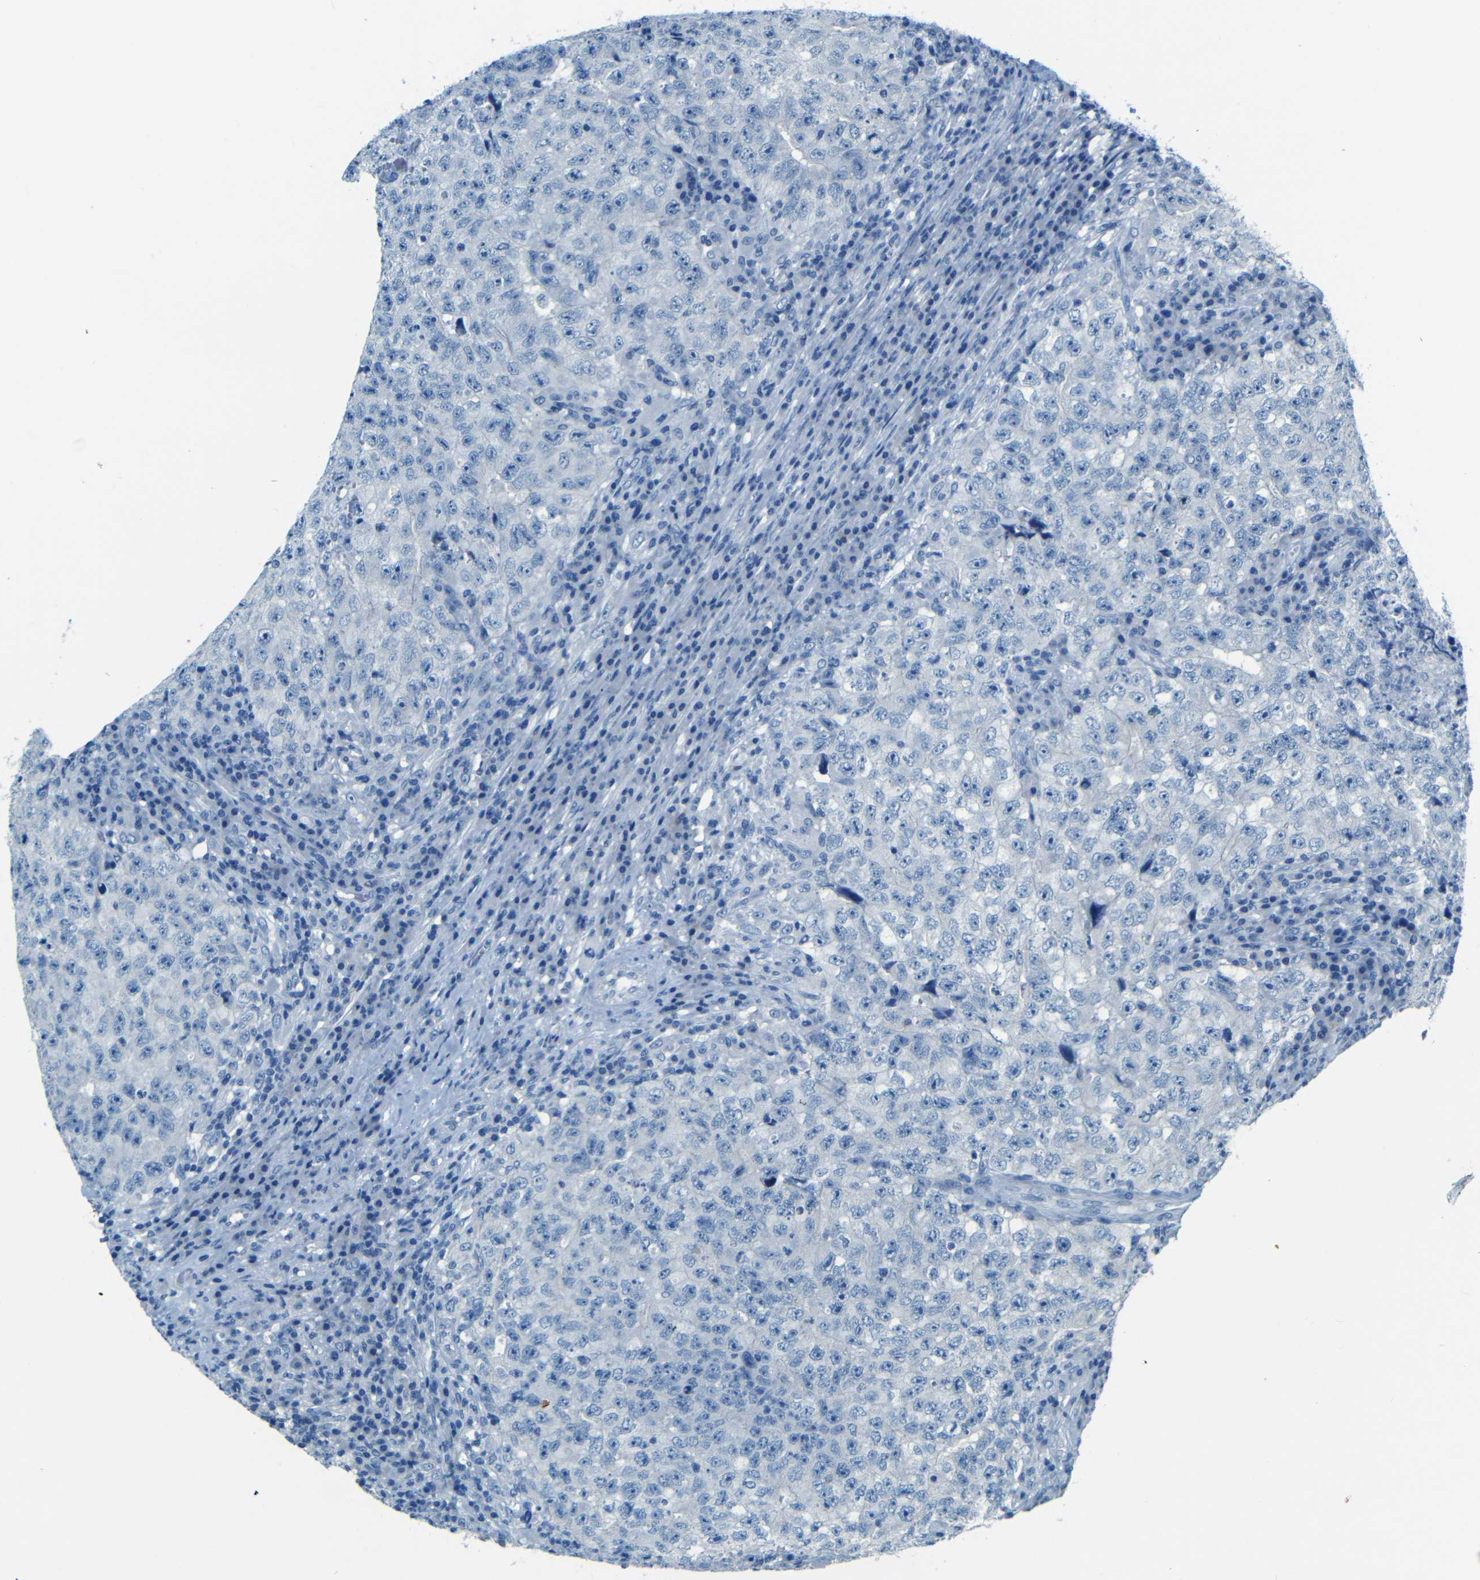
{"staining": {"intensity": "negative", "quantity": "none", "location": "none"}, "tissue": "testis cancer", "cell_type": "Tumor cells", "image_type": "cancer", "snomed": [{"axis": "morphology", "description": "Necrosis, NOS"}, {"axis": "morphology", "description": "Carcinoma, Embryonal, NOS"}, {"axis": "topography", "description": "Testis"}], "caption": "Immunohistochemical staining of embryonal carcinoma (testis) demonstrates no significant staining in tumor cells.", "gene": "ZMAT1", "patient": {"sex": "male", "age": 19}}